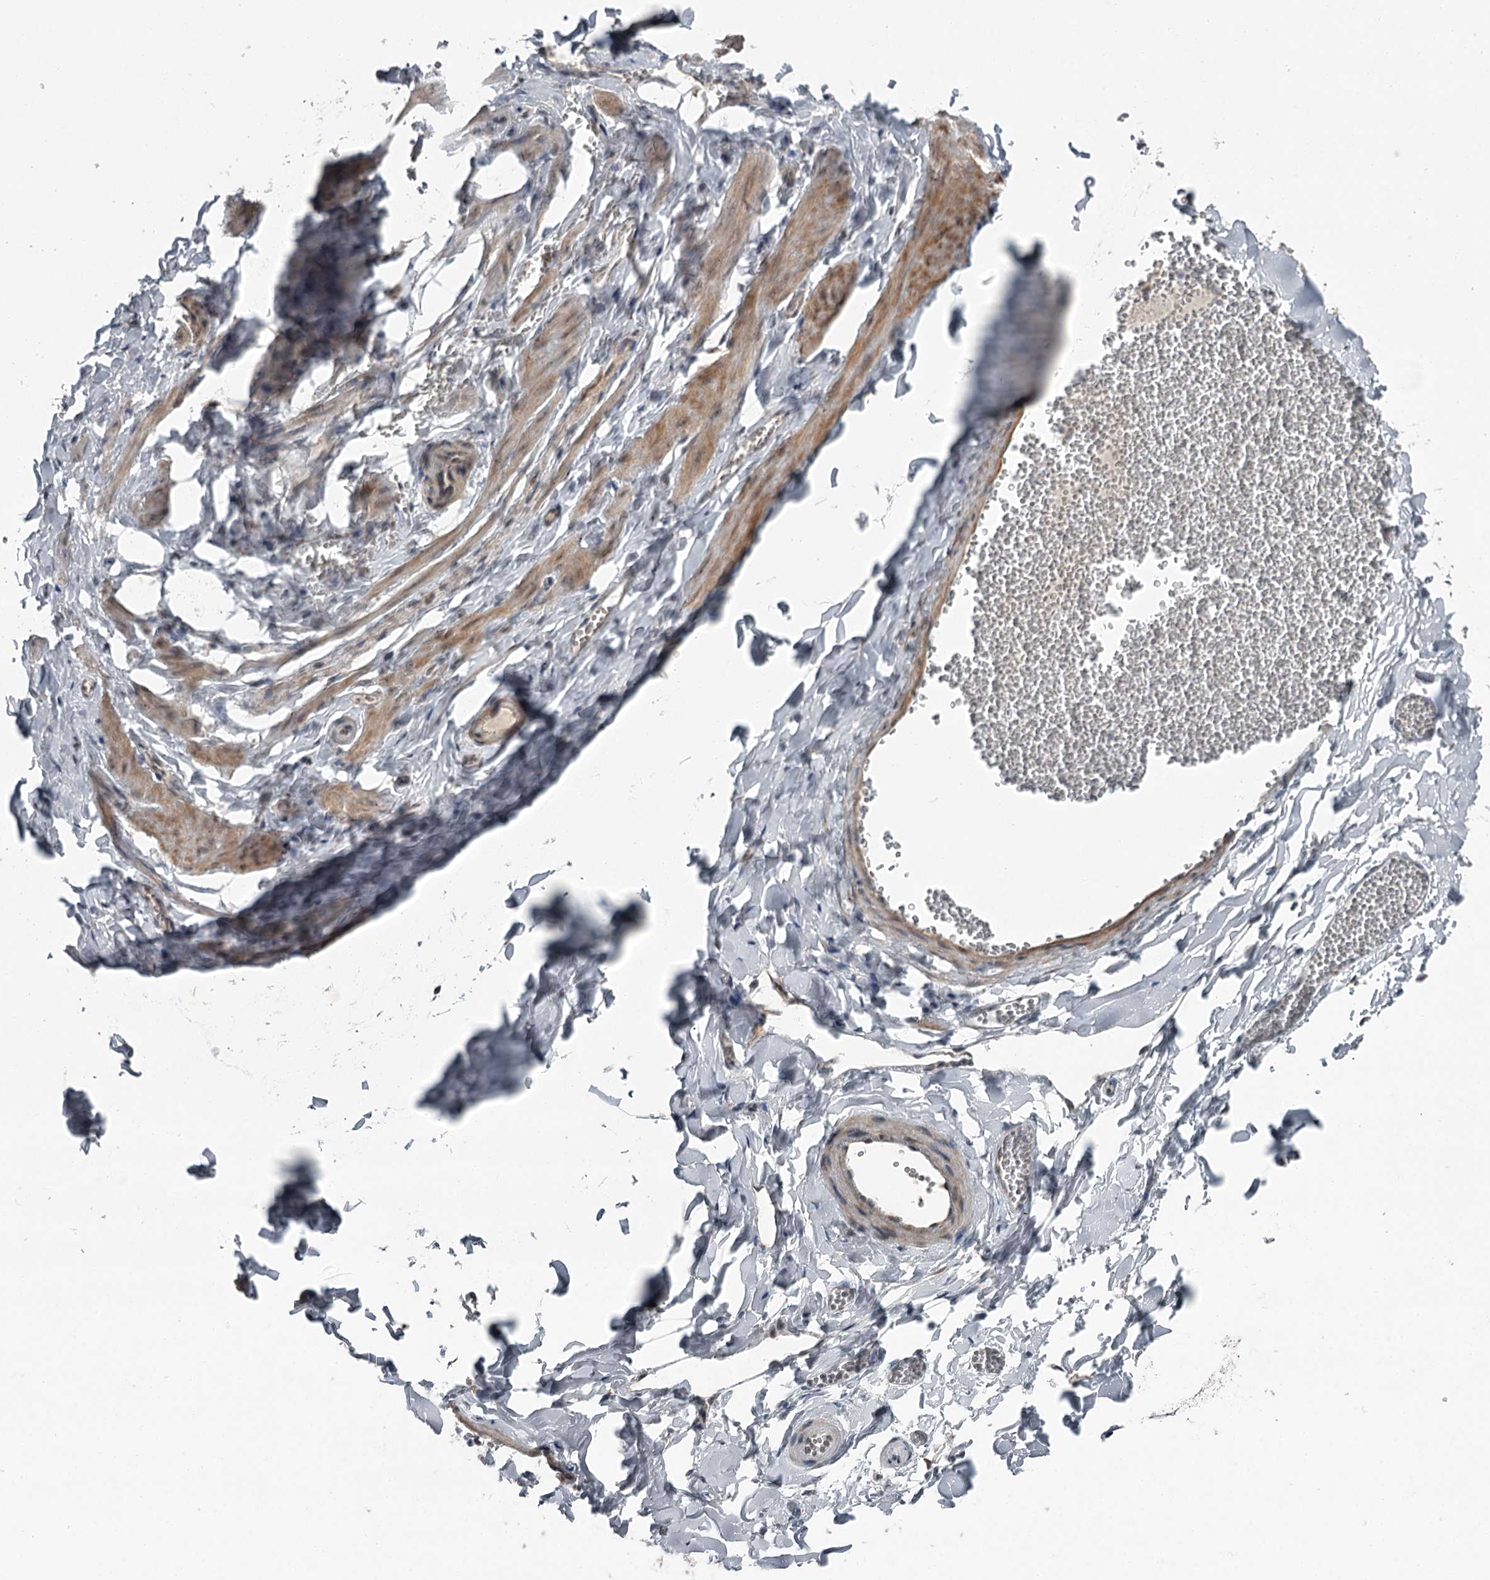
{"staining": {"intensity": "negative", "quantity": "none", "location": "none"}, "tissue": "adipose tissue", "cell_type": "Adipocytes", "image_type": "normal", "snomed": [{"axis": "morphology", "description": "Normal tissue, NOS"}, {"axis": "topography", "description": "Gallbladder"}, {"axis": "topography", "description": "Peripheral nerve tissue"}], "caption": "Human adipose tissue stained for a protein using immunohistochemistry displays no expression in adipocytes.", "gene": "EXOSC1", "patient": {"sex": "male", "age": 38}}